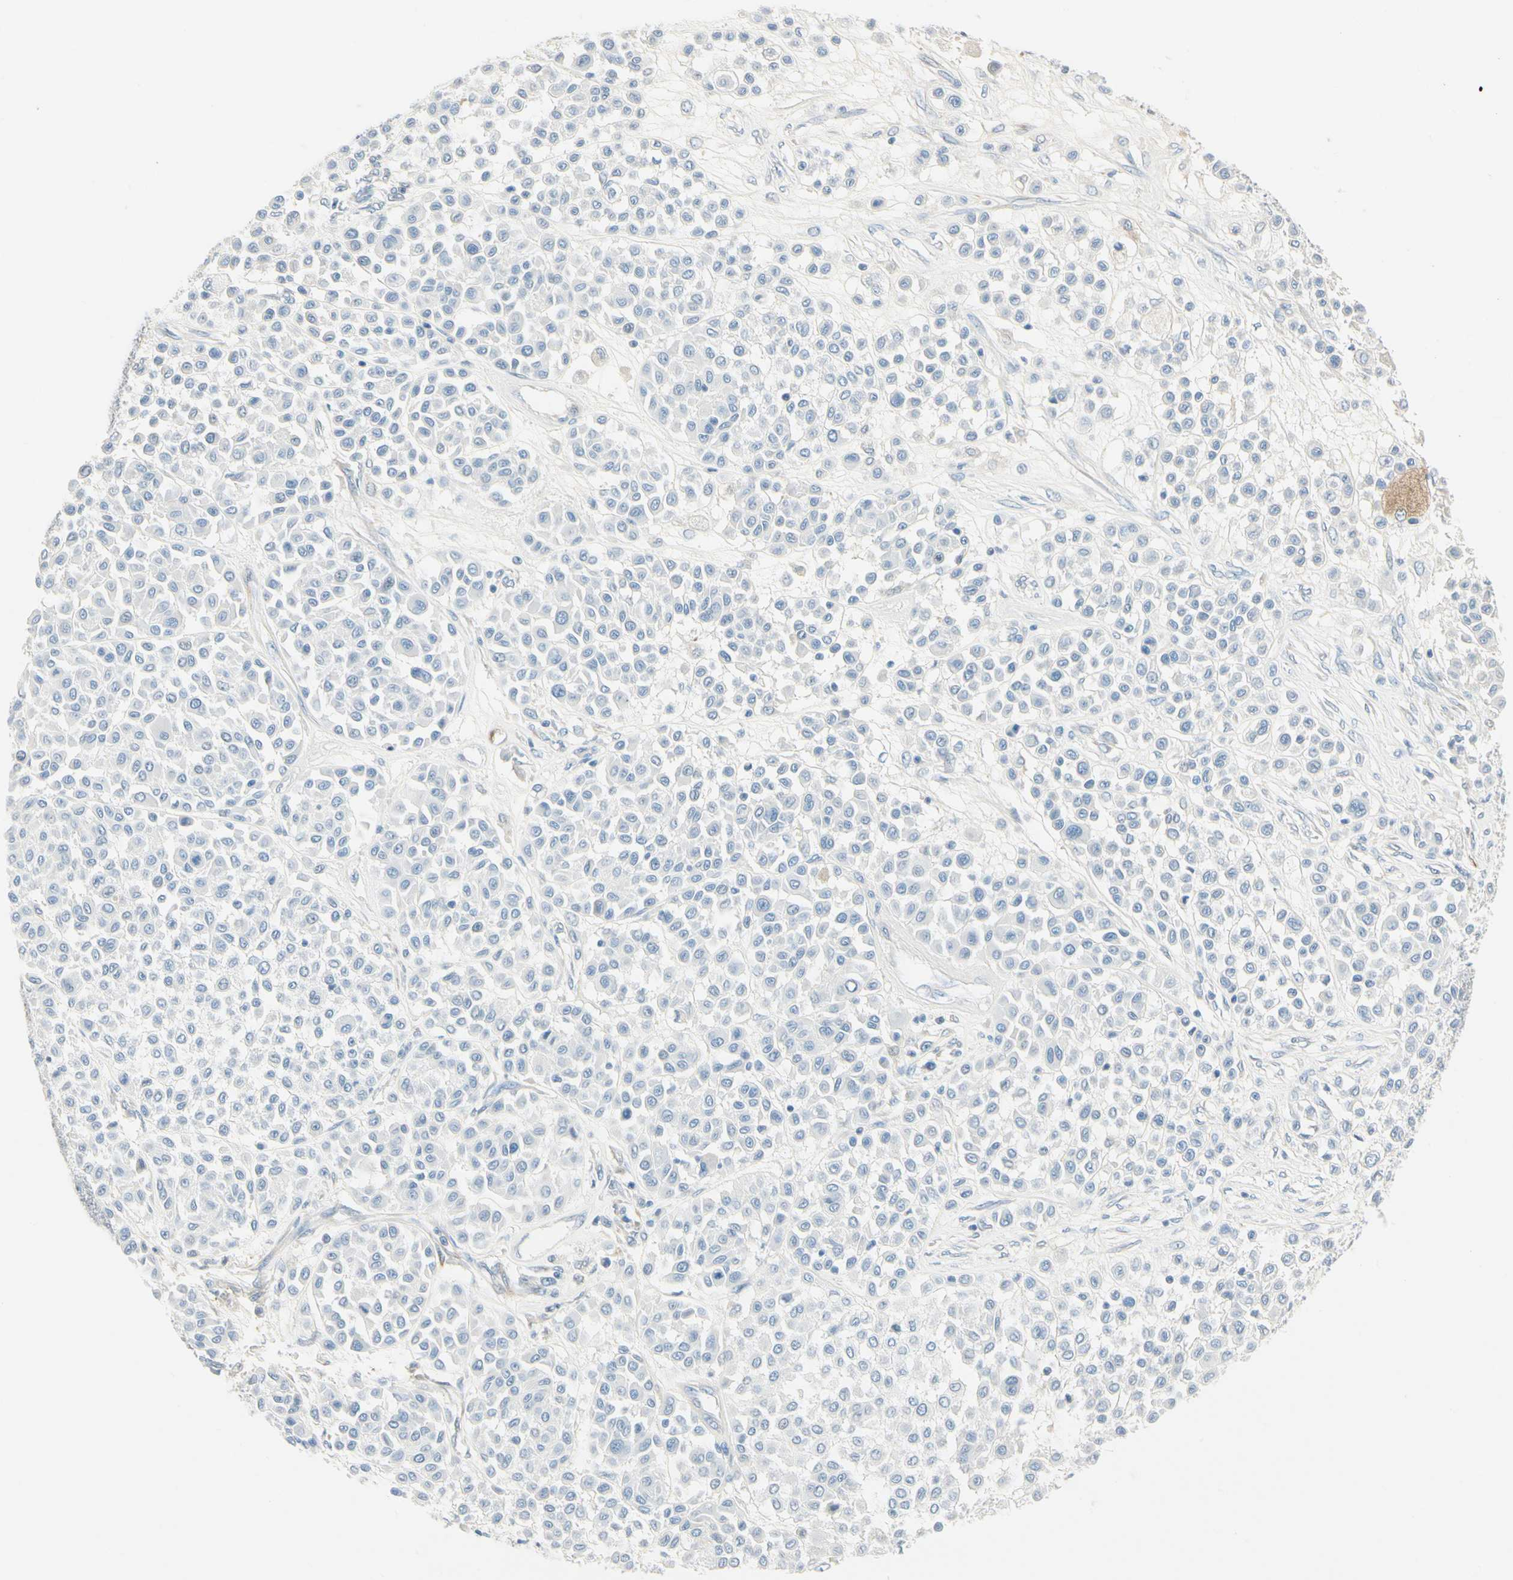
{"staining": {"intensity": "negative", "quantity": "none", "location": "none"}, "tissue": "melanoma", "cell_type": "Tumor cells", "image_type": "cancer", "snomed": [{"axis": "morphology", "description": "Malignant melanoma, Metastatic site"}, {"axis": "topography", "description": "Soft tissue"}], "caption": "Tumor cells show no significant protein positivity in malignant melanoma (metastatic site). Nuclei are stained in blue.", "gene": "AMPH", "patient": {"sex": "male", "age": 41}}